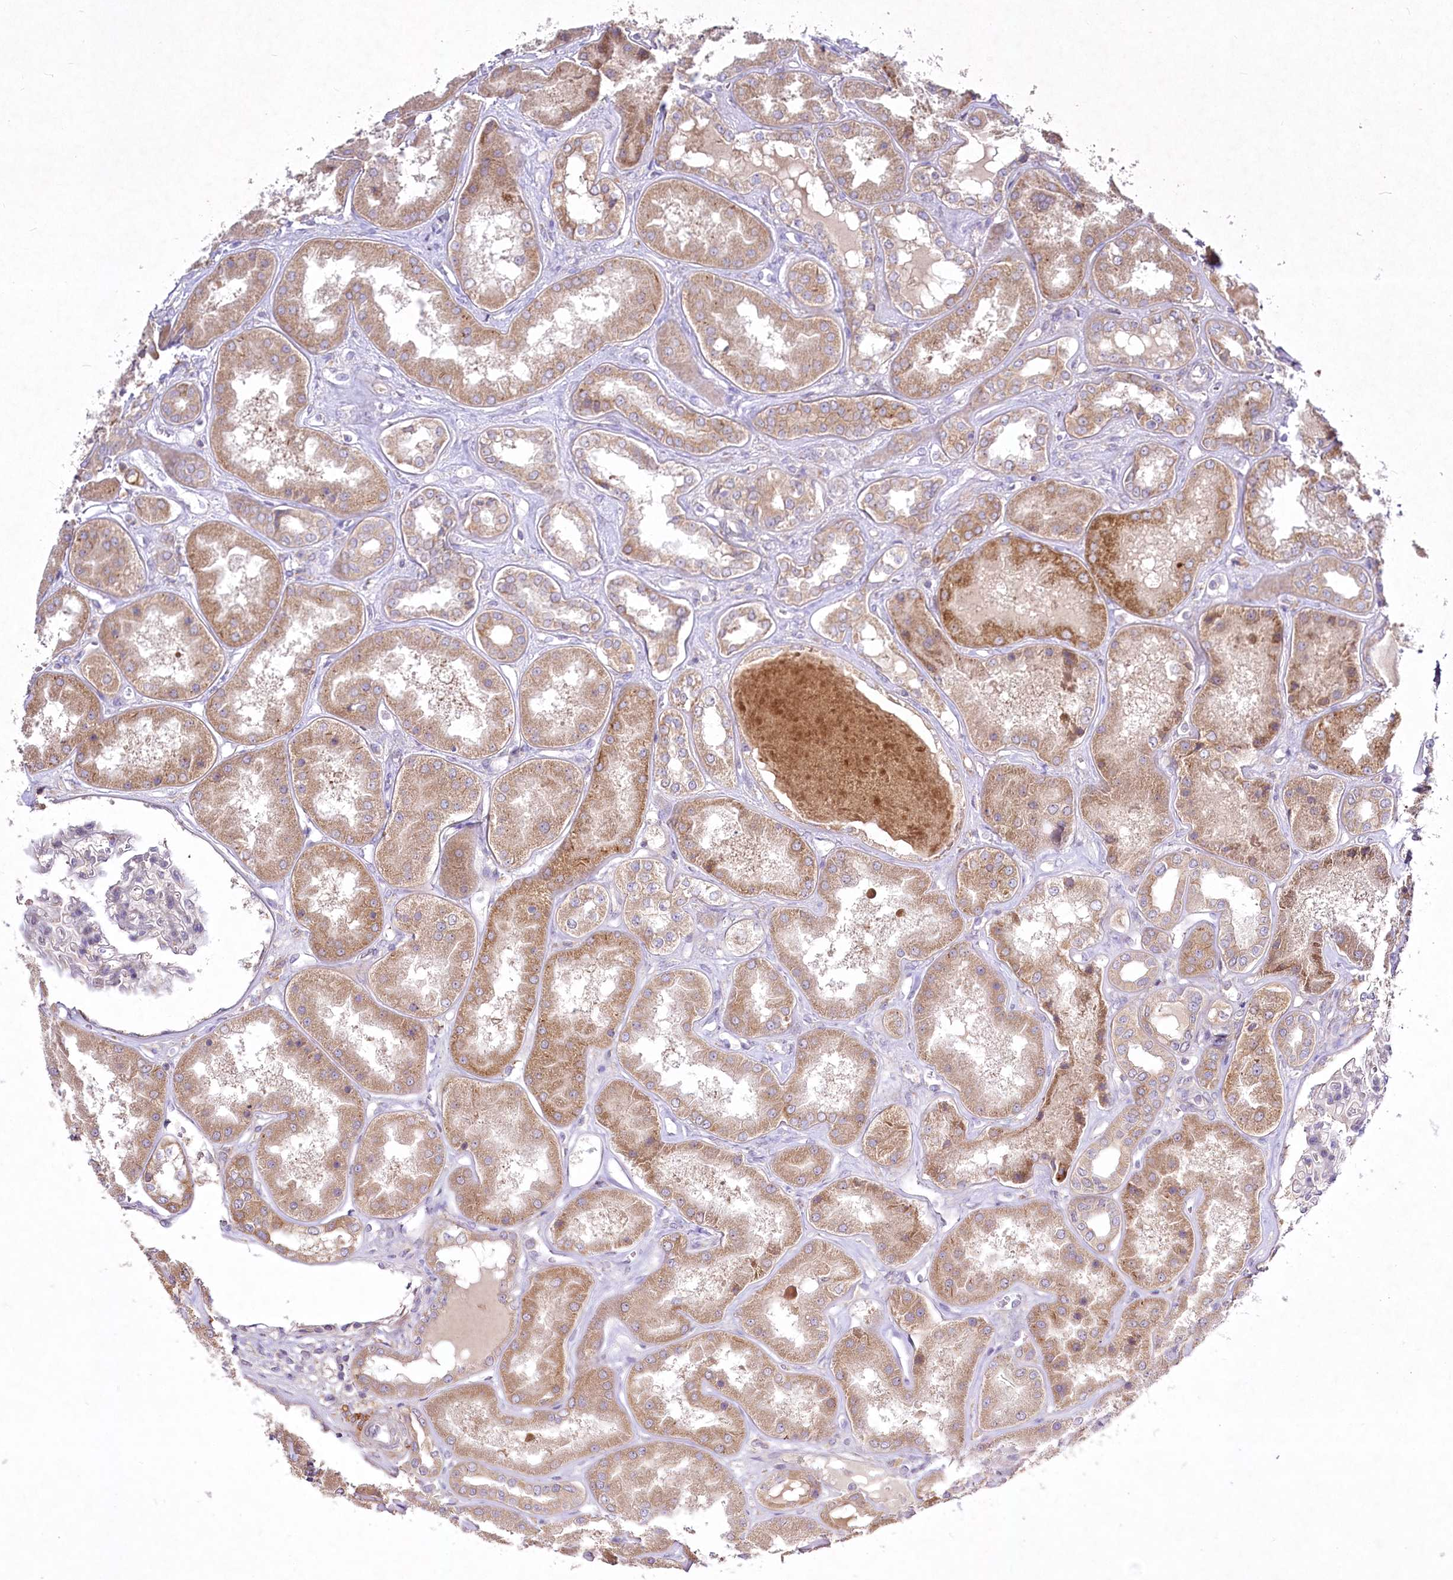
{"staining": {"intensity": "negative", "quantity": "none", "location": "none"}, "tissue": "kidney", "cell_type": "Cells in glomeruli", "image_type": "normal", "snomed": [{"axis": "morphology", "description": "Normal tissue, NOS"}, {"axis": "topography", "description": "Kidney"}], "caption": "Immunohistochemical staining of unremarkable human kidney demonstrates no significant staining in cells in glomeruli.", "gene": "PYROXD1", "patient": {"sex": "female", "age": 56}}